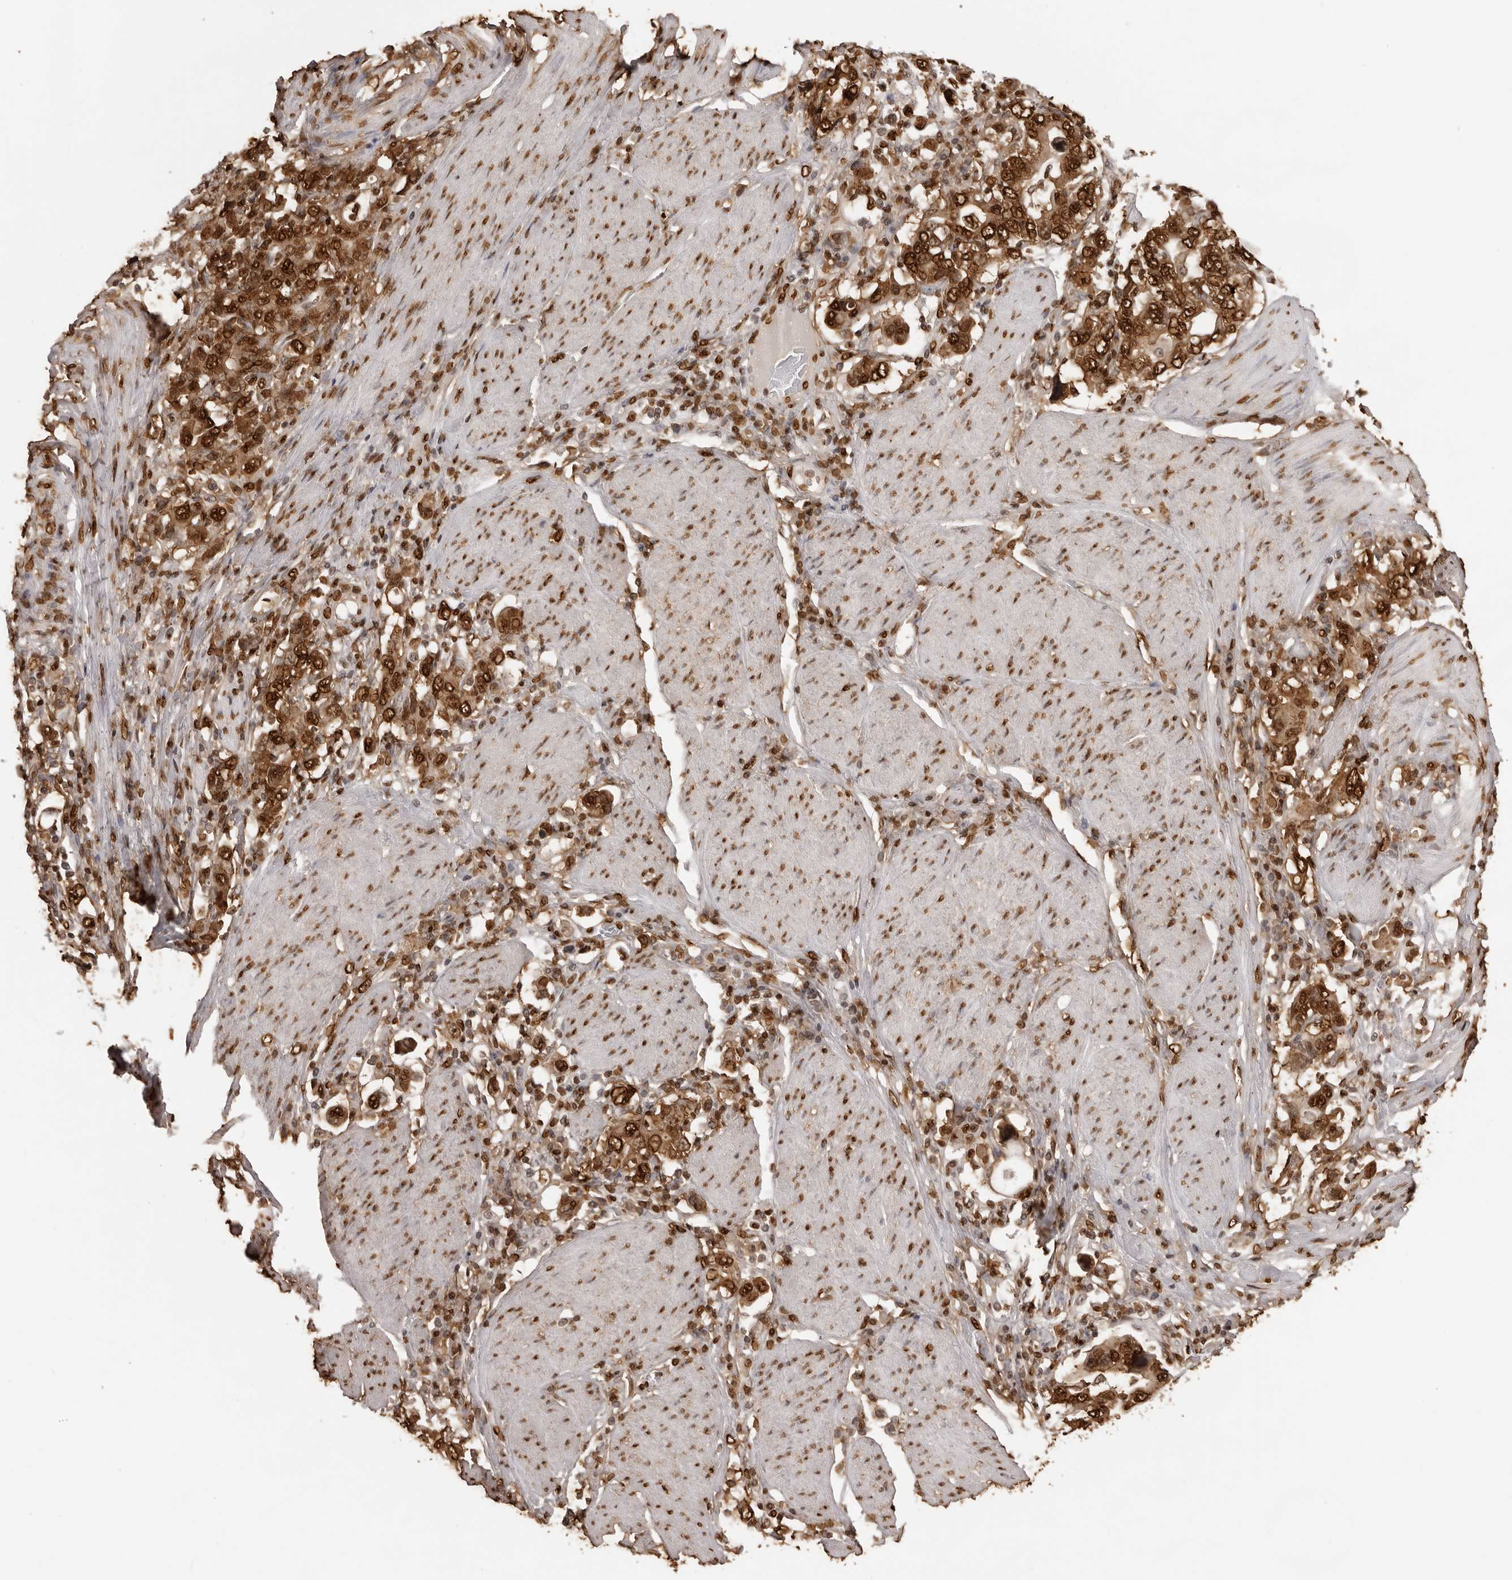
{"staining": {"intensity": "strong", "quantity": ">75%", "location": "cytoplasmic/membranous,nuclear"}, "tissue": "stomach cancer", "cell_type": "Tumor cells", "image_type": "cancer", "snomed": [{"axis": "morphology", "description": "Adenocarcinoma, NOS"}, {"axis": "topography", "description": "Stomach, upper"}], "caption": "Immunohistochemistry (IHC) of human stomach adenocarcinoma shows high levels of strong cytoplasmic/membranous and nuclear expression in about >75% of tumor cells.", "gene": "ZFP91", "patient": {"sex": "male", "age": 62}}